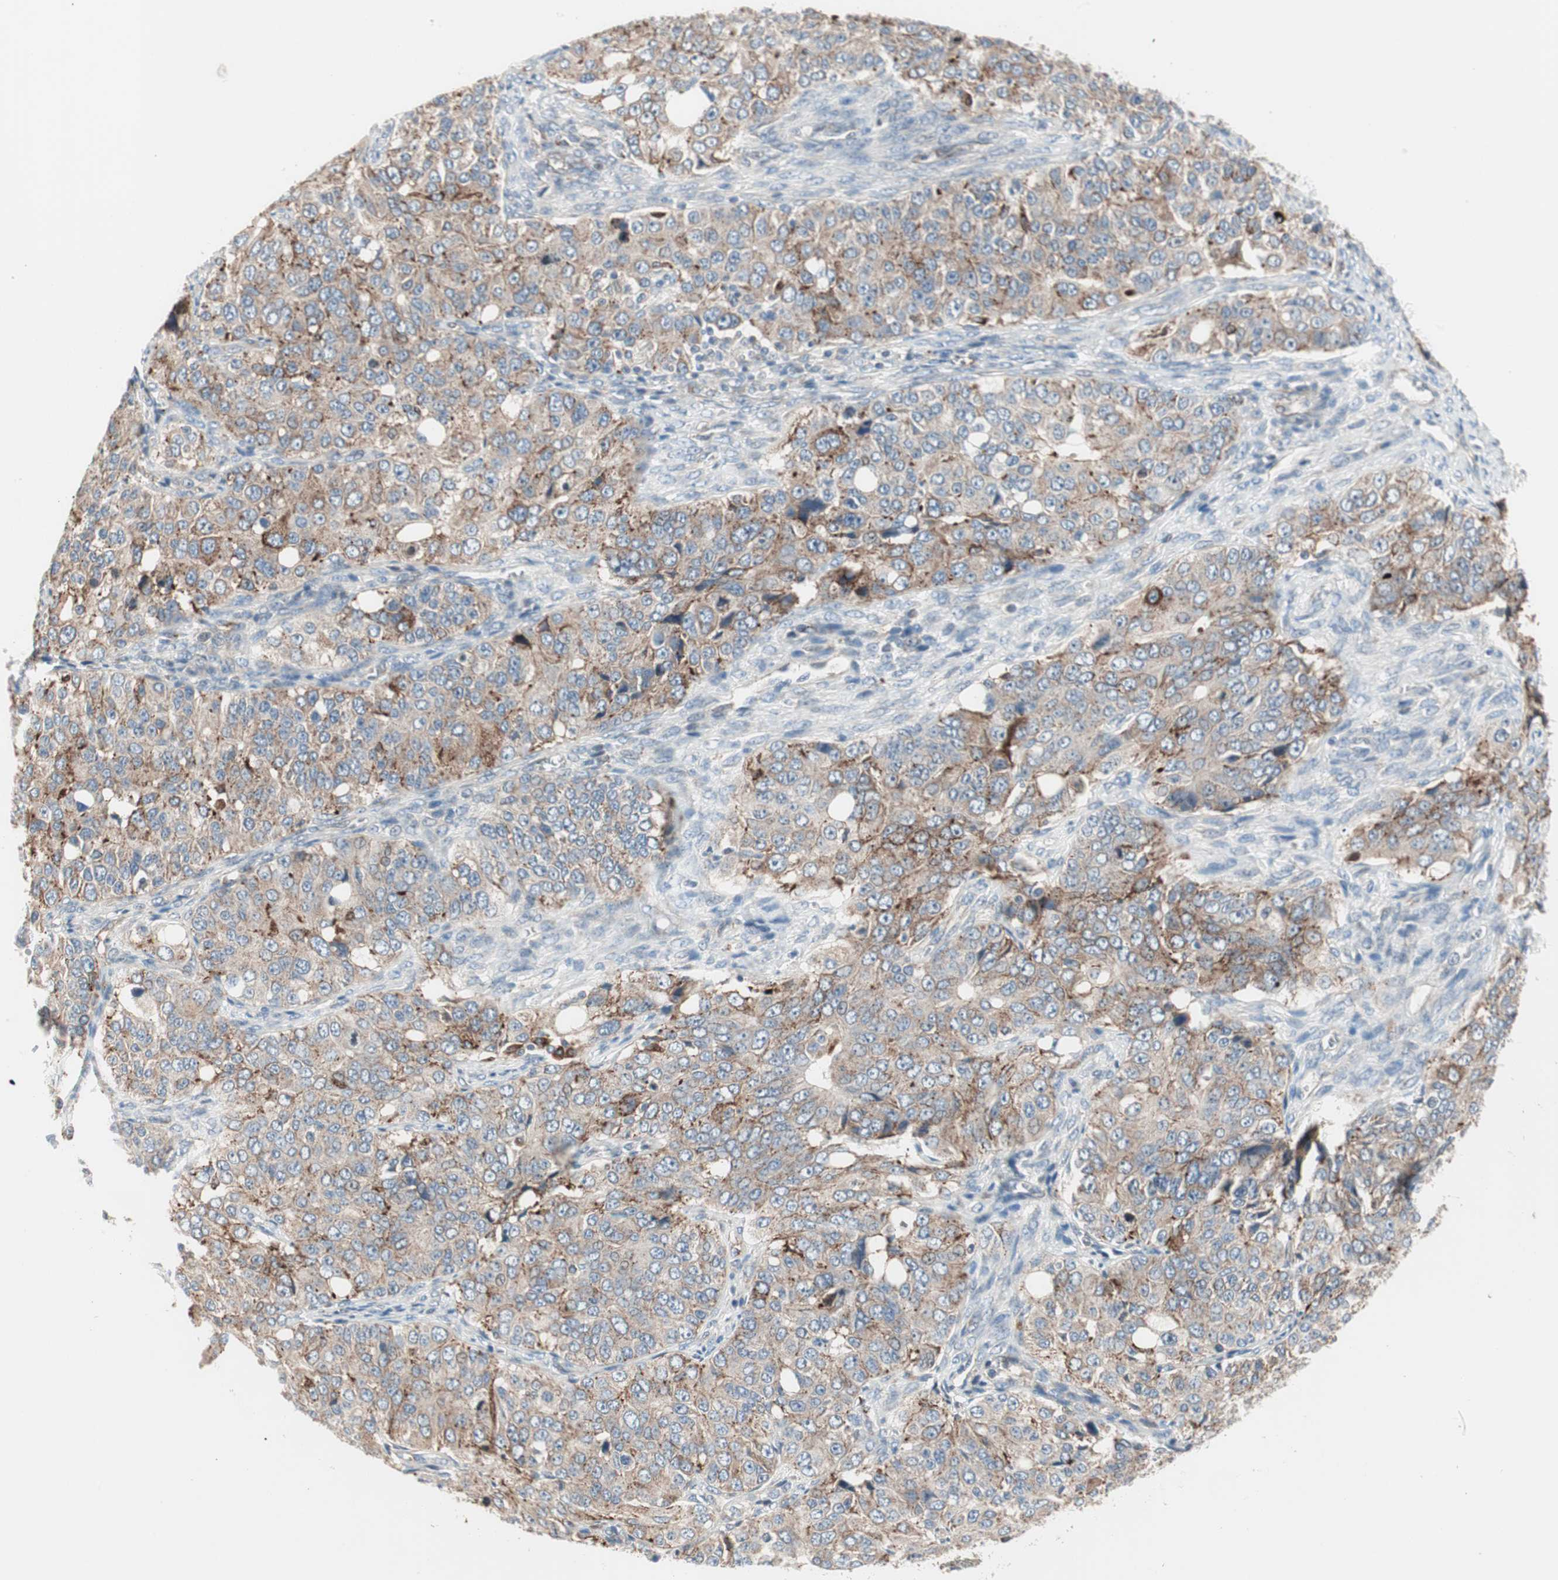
{"staining": {"intensity": "moderate", "quantity": ">75%", "location": "cytoplasmic/membranous"}, "tissue": "ovarian cancer", "cell_type": "Tumor cells", "image_type": "cancer", "snomed": [{"axis": "morphology", "description": "Carcinoma, endometroid"}, {"axis": "topography", "description": "Ovary"}], "caption": "Immunohistochemistry staining of ovarian cancer (endometroid carcinoma), which demonstrates medium levels of moderate cytoplasmic/membranous staining in approximately >75% of tumor cells indicating moderate cytoplasmic/membranous protein positivity. The staining was performed using DAB (brown) for protein detection and nuclei were counterstained in hematoxylin (blue).", "gene": "FGFR4", "patient": {"sex": "female", "age": 51}}